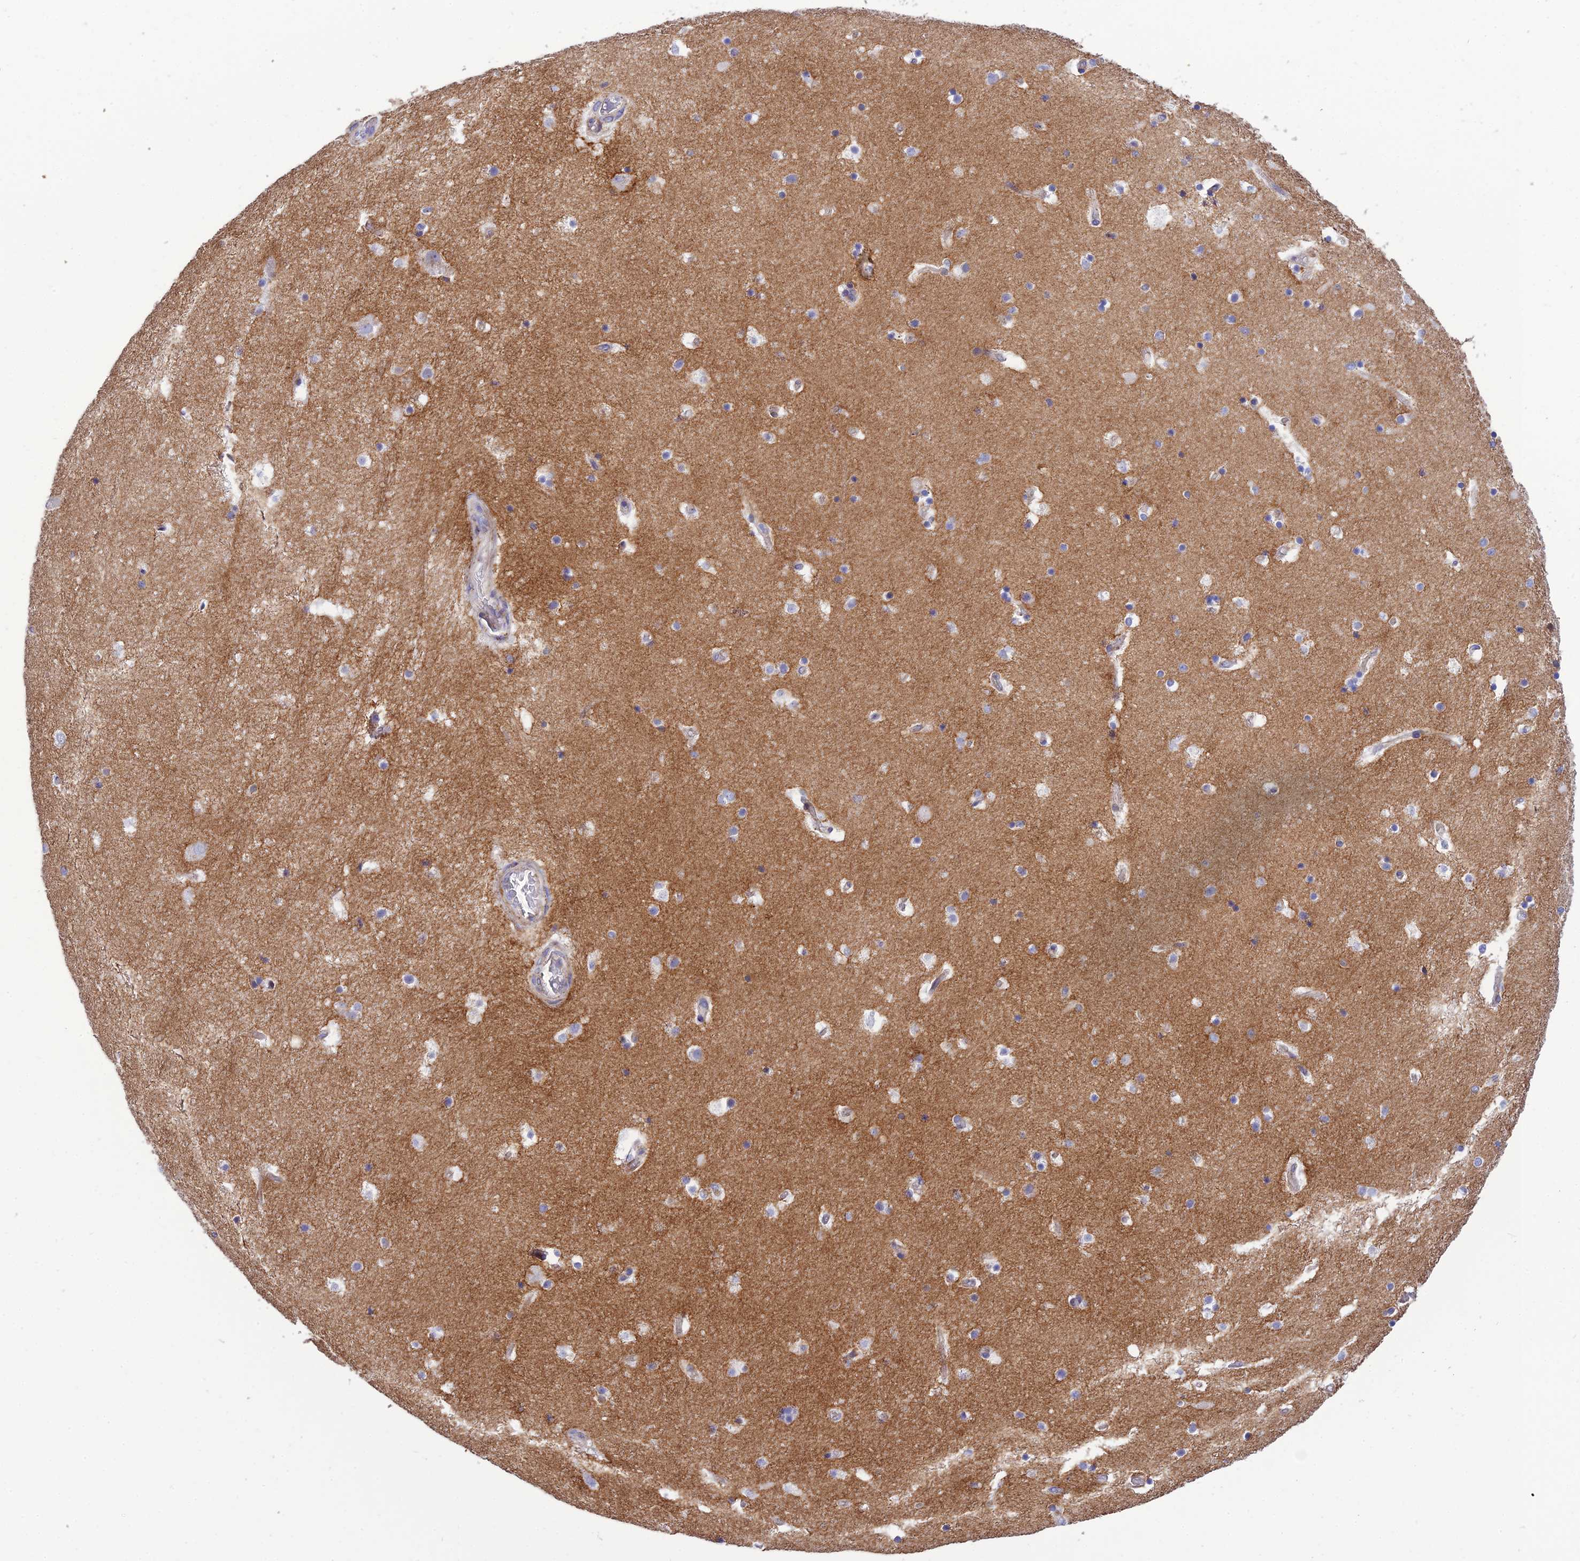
{"staining": {"intensity": "negative", "quantity": "none", "location": "none"}, "tissue": "hippocampus", "cell_type": "Glial cells", "image_type": "normal", "snomed": [{"axis": "morphology", "description": "Normal tissue, NOS"}, {"axis": "topography", "description": "Hippocampus"}], "caption": "An immunohistochemistry (IHC) micrograph of unremarkable hippocampus is shown. There is no staining in glial cells of hippocampus. The staining is performed using DAB brown chromogen with nuclei counter-stained in using hematoxylin.", "gene": "CCDC157", "patient": {"sex": "female", "age": 52}}